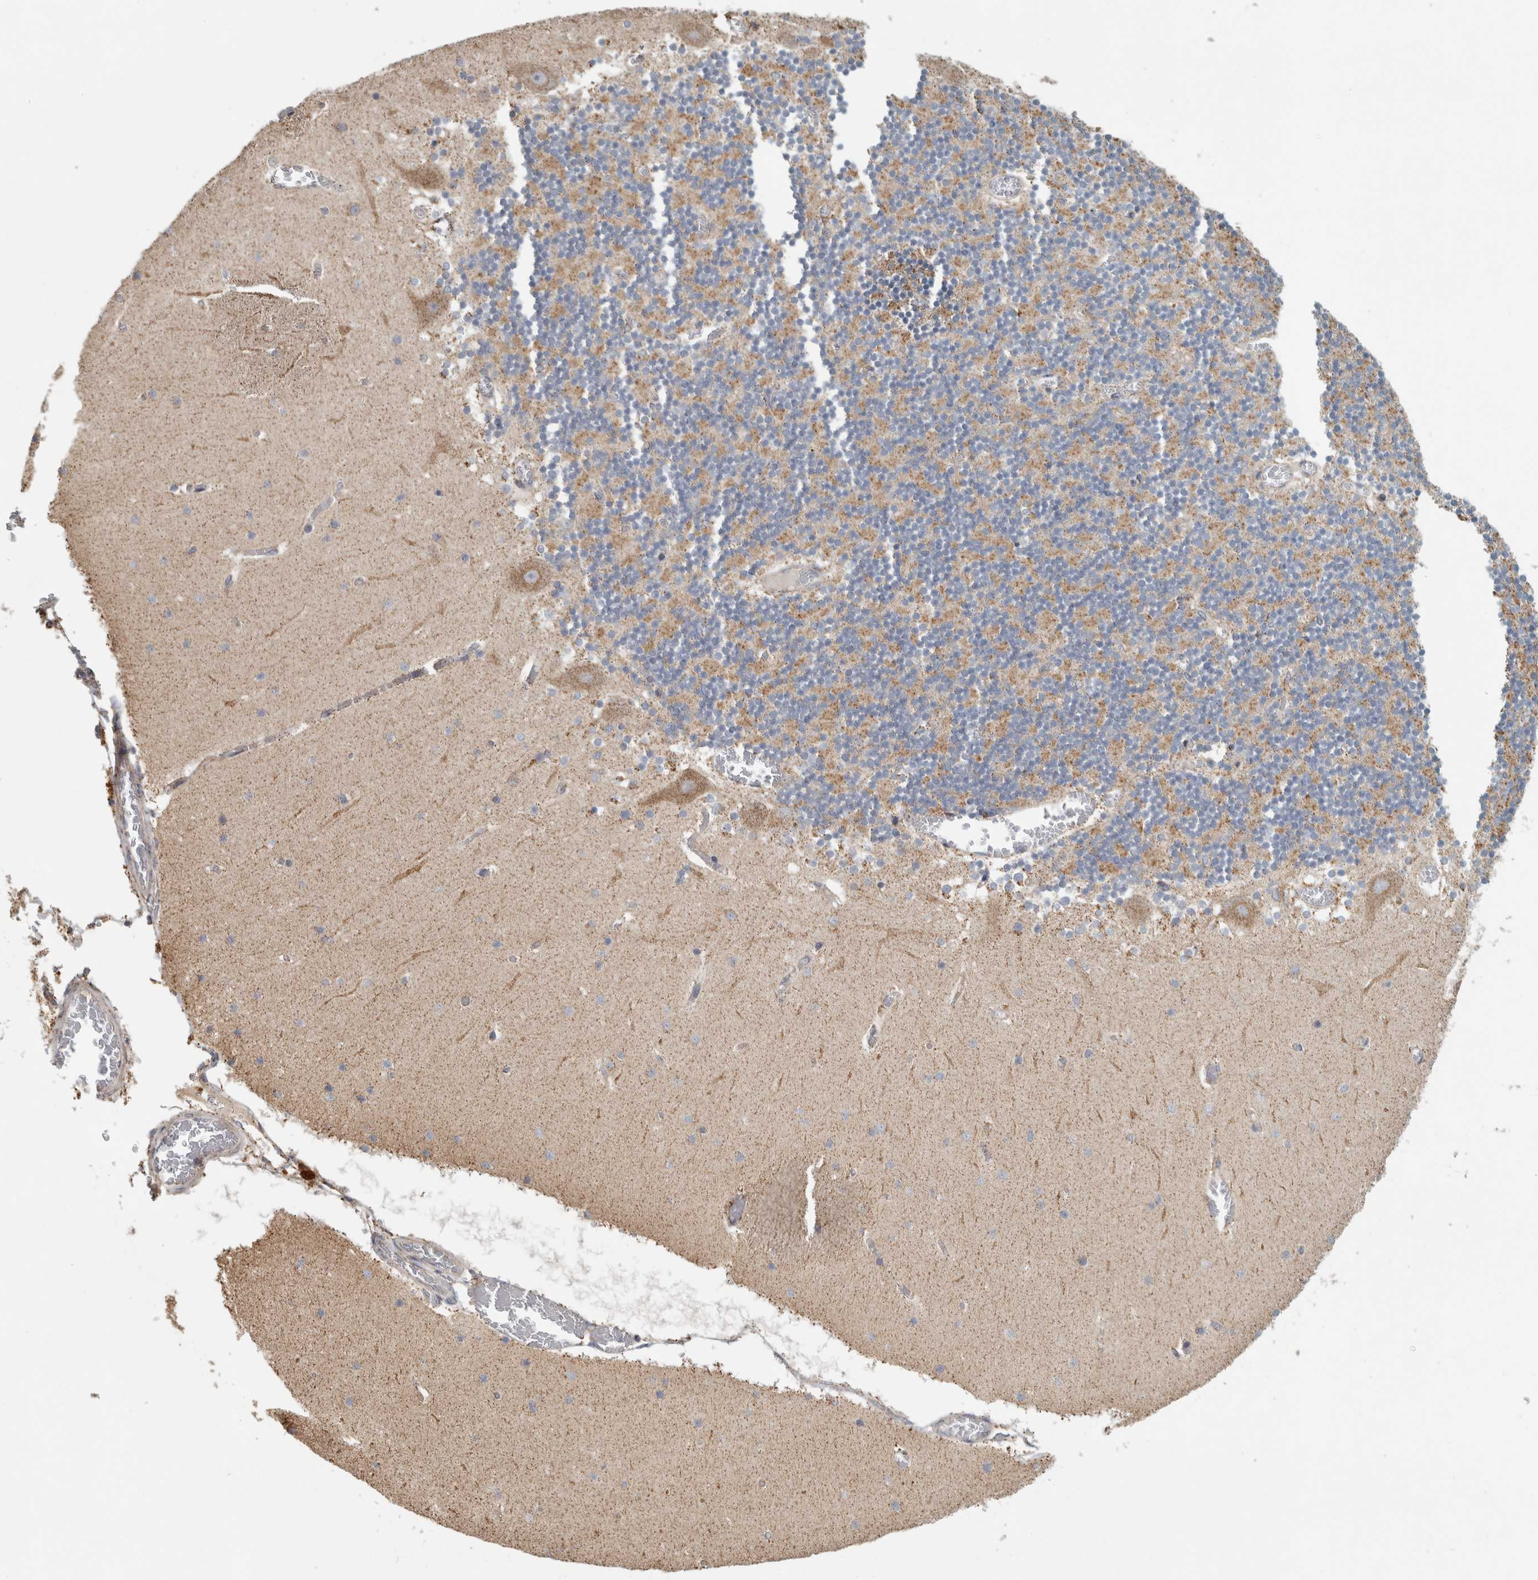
{"staining": {"intensity": "moderate", "quantity": ">75%", "location": "cytoplasmic/membranous"}, "tissue": "cerebellum", "cell_type": "Cells in granular layer", "image_type": "normal", "snomed": [{"axis": "morphology", "description": "Normal tissue, NOS"}, {"axis": "topography", "description": "Cerebellum"}], "caption": "An image showing moderate cytoplasmic/membranous expression in approximately >75% of cells in granular layer in benign cerebellum, as visualized by brown immunohistochemical staining.", "gene": "ST8SIA1", "patient": {"sex": "female", "age": 28}}